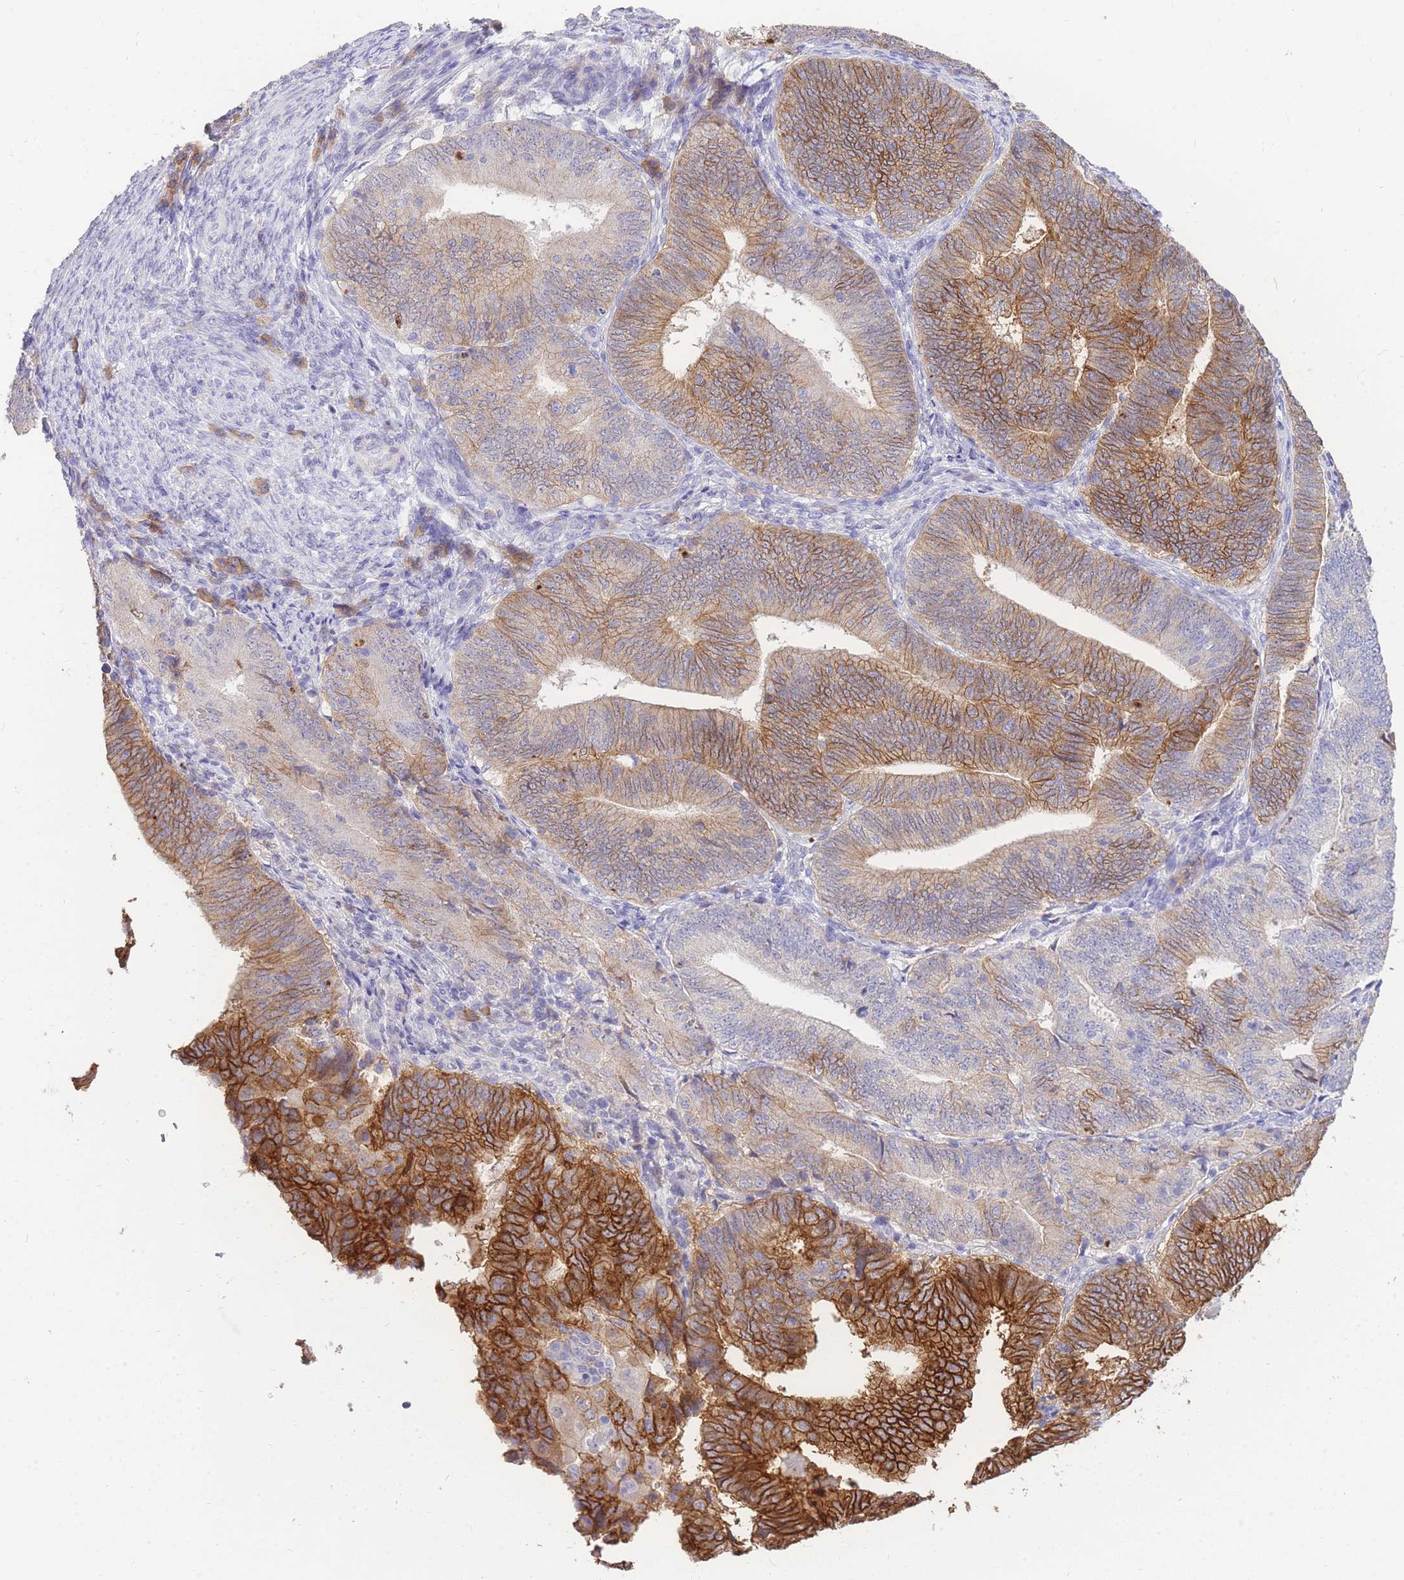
{"staining": {"intensity": "strong", "quantity": ">75%", "location": "cytoplasmic/membranous"}, "tissue": "endometrial cancer", "cell_type": "Tumor cells", "image_type": "cancer", "snomed": [{"axis": "morphology", "description": "Adenocarcinoma, NOS"}, {"axis": "topography", "description": "Endometrium"}], "caption": "Protein staining exhibits strong cytoplasmic/membranous positivity in approximately >75% of tumor cells in adenocarcinoma (endometrial).", "gene": "C2orf88", "patient": {"sex": "female", "age": 70}}